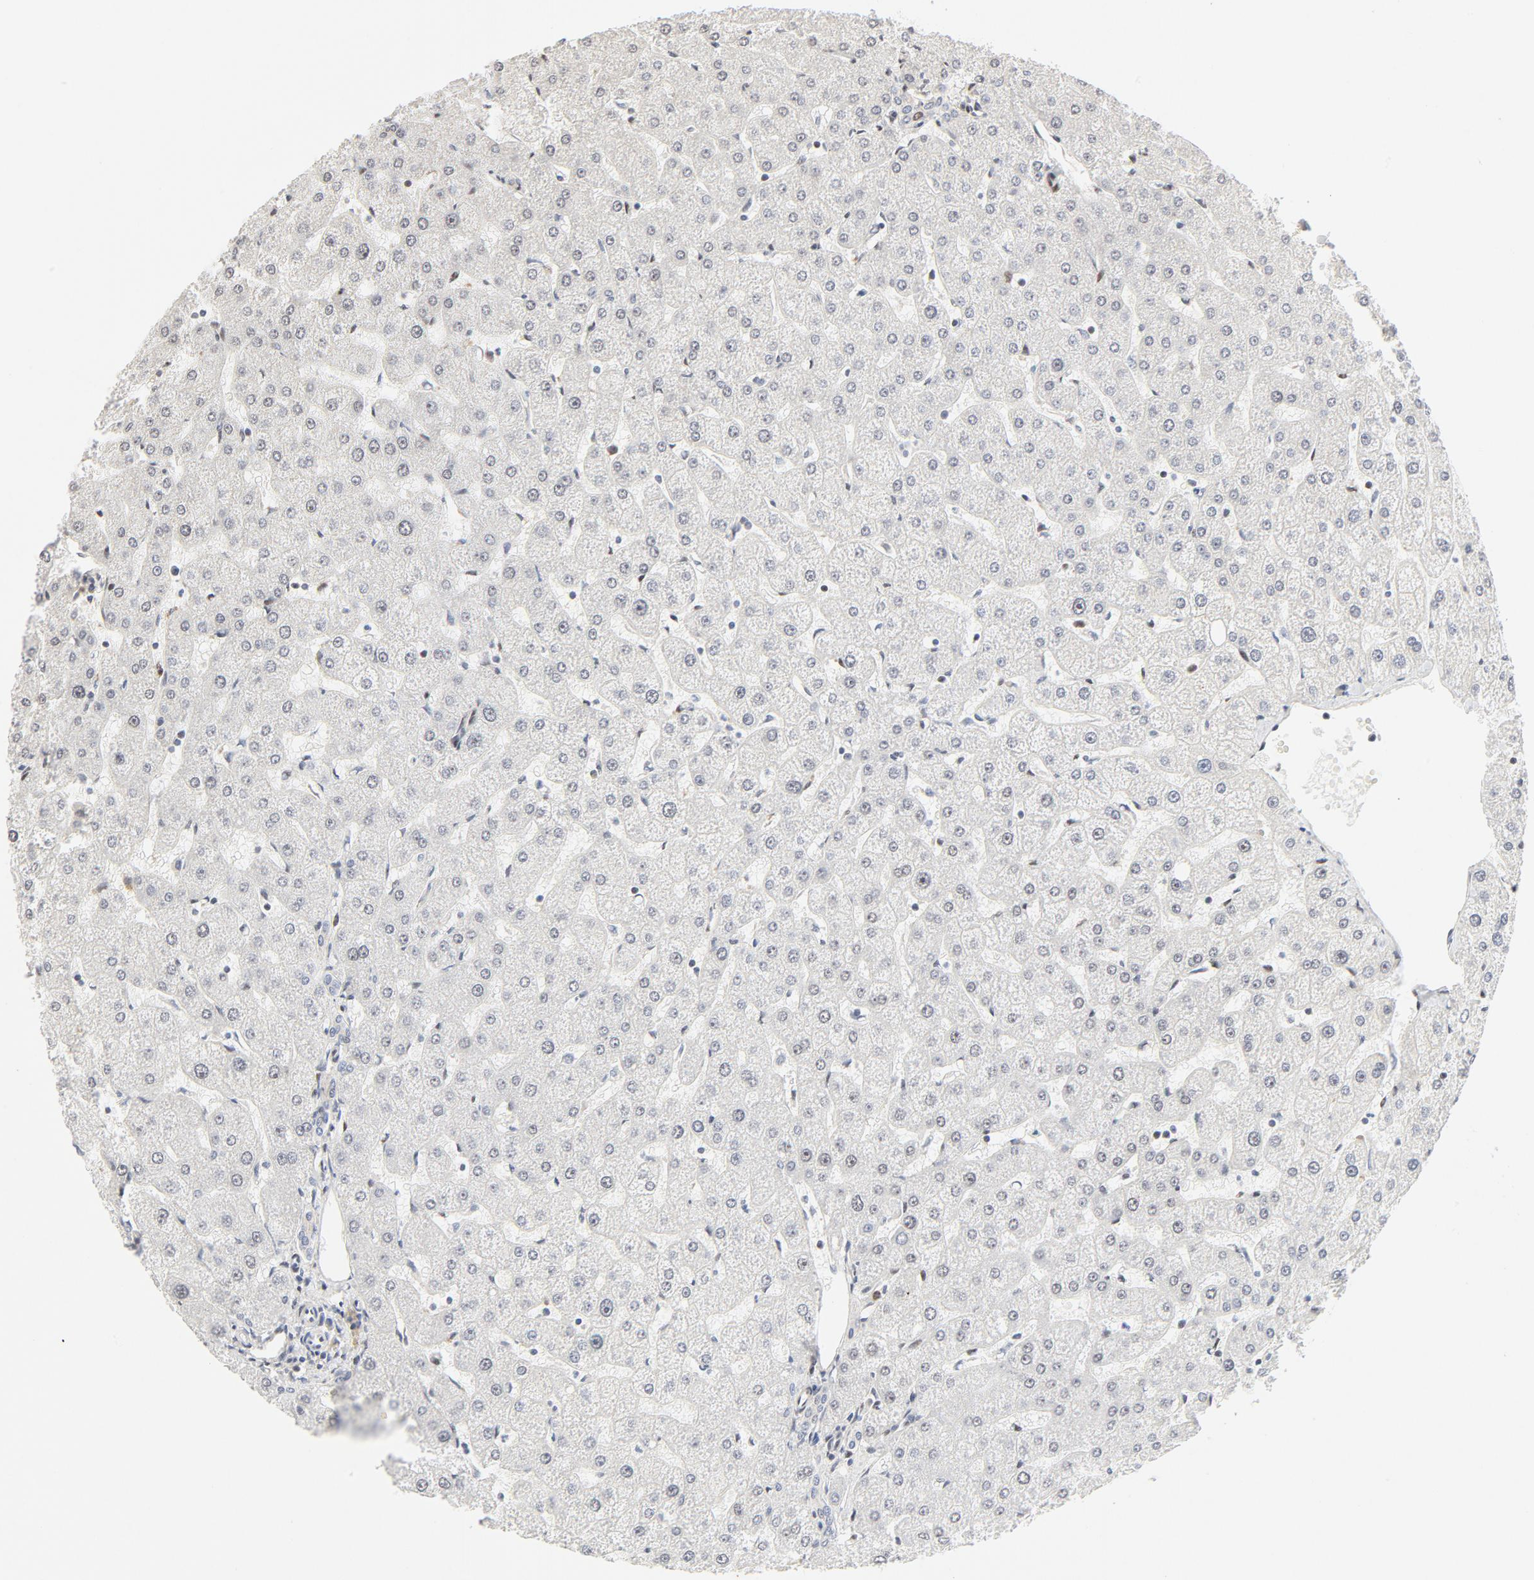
{"staining": {"intensity": "negative", "quantity": "none", "location": "none"}, "tissue": "liver", "cell_type": "Cholangiocytes", "image_type": "normal", "snomed": [{"axis": "morphology", "description": "Normal tissue, NOS"}, {"axis": "topography", "description": "Liver"}], "caption": "This image is of normal liver stained with immunohistochemistry to label a protein in brown with the nuclei are counter-stained blue. There is no positivity in cholangiocytes. (IHC, brightfield microscopy, high magnification).", "gene": "GTF2I", "patient": {"sex": "male", "age": 67}}